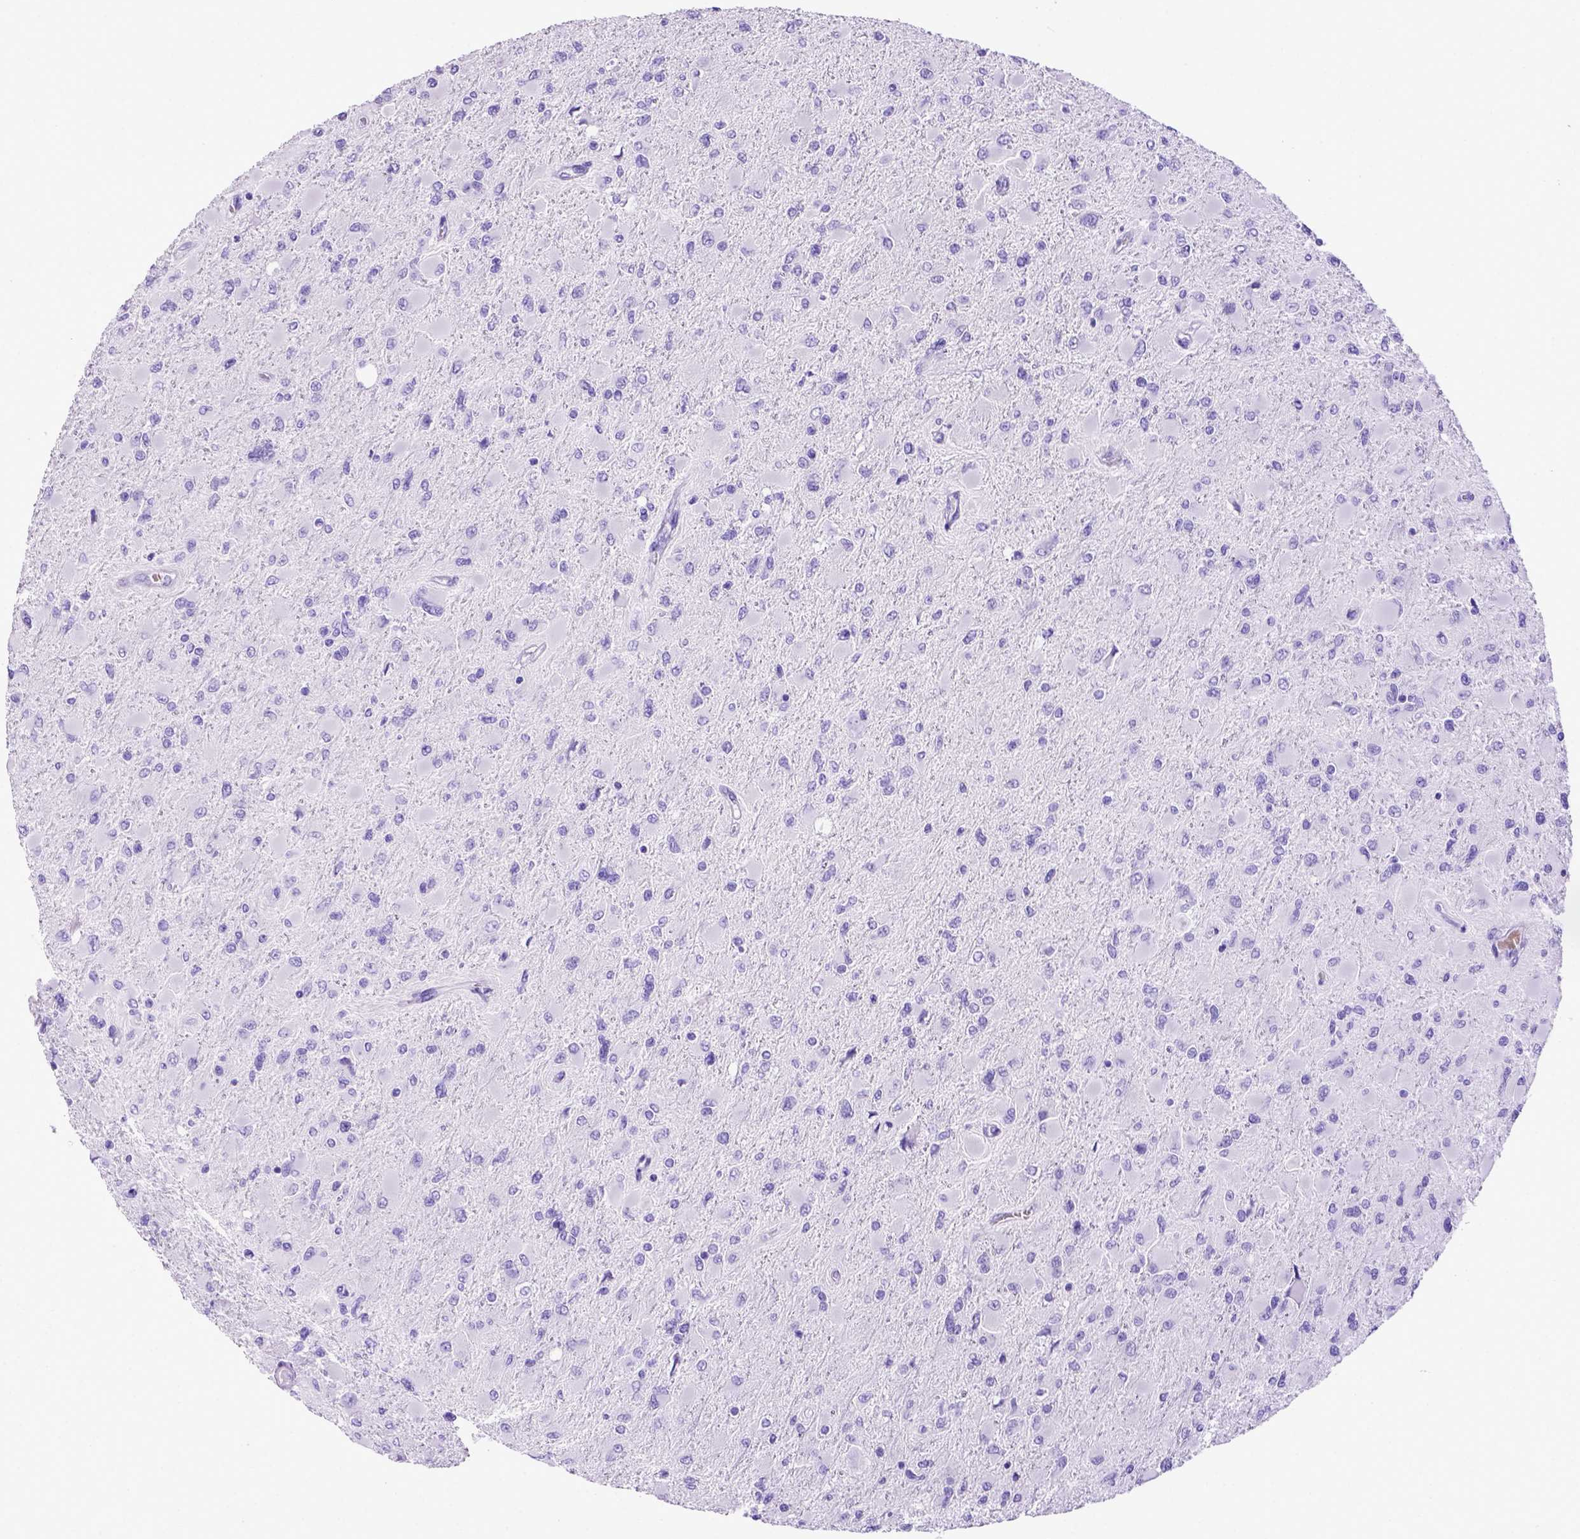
{"staining": {"intensity": "negative", "quantity": "none", "location": "none"}, "tissue": "glioma", "cell_type": "Tumor cells", "image_type": "cancer", "snomed": [{"axis": "morphology", "description": "Glioma, malignant, High grade"}, {"axis": "topography", "description": "Cerebral cortex"}], "caption": "This is a image of immunohistochemistry (IHC) staining of high-grade glioma (malignant), which shows no expression in tumor cells.", "gene": "MEOX2", "patient": {"sex": "female", "age": 36}}